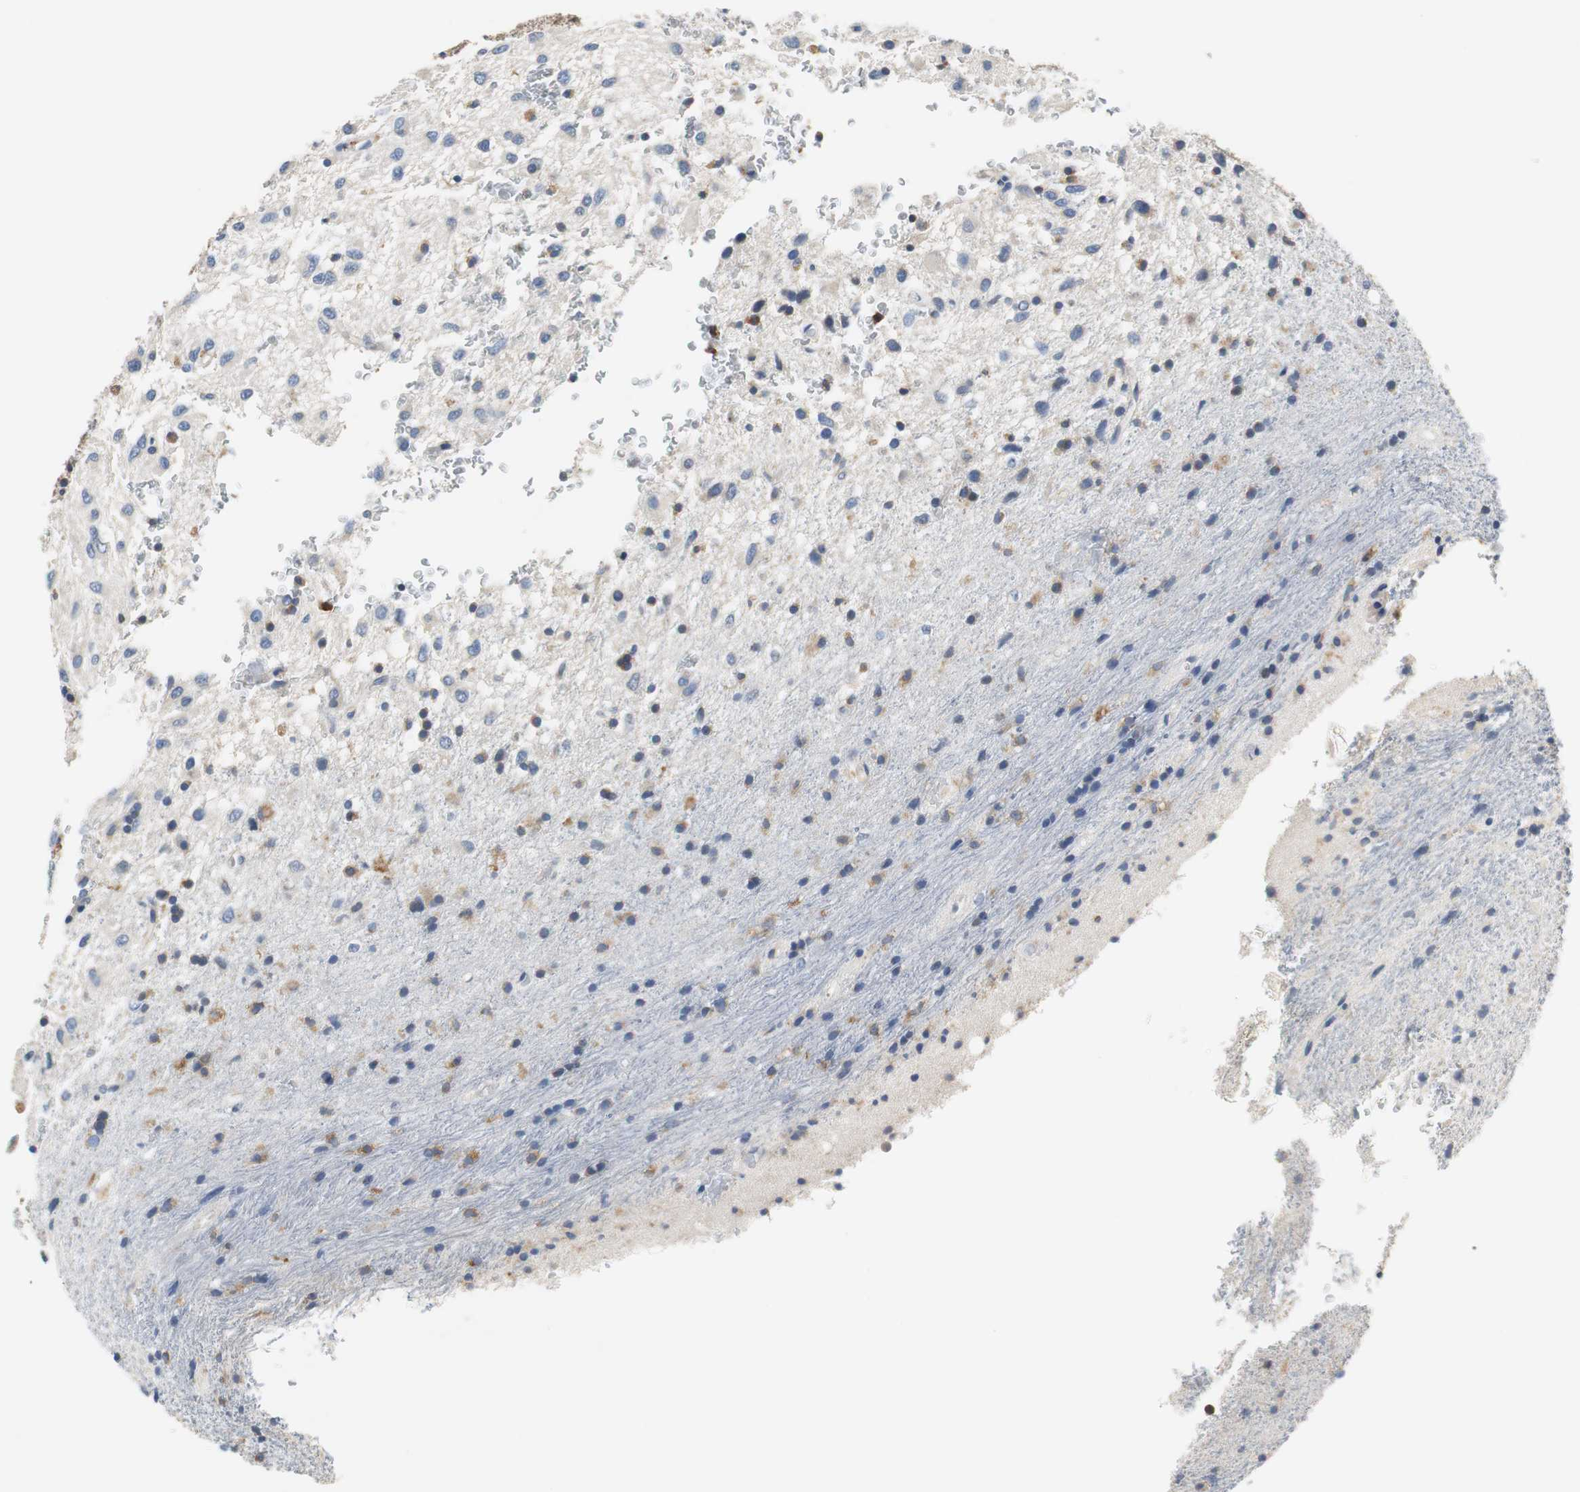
{"staining": {"intensity": "weak", "quantity": "<25%", "location": "cytoplasmic/membranous"}, "tissue": "glioma", "cell_type": "Tumor cells", "image_type": "cancer", "snomed": [{"axis": "morphology", "description": "Glioma, malignant, Low grade"}, {"axis": "topography", "description": "Brain"}], "caption": "Immunohistochemistry (IHC) photomicrograph of glioma stained for a protein (brown), which displays no staining in tumor cells.", "gene": "VAMP8", "patient": {"sex": "male", "age": 77}}